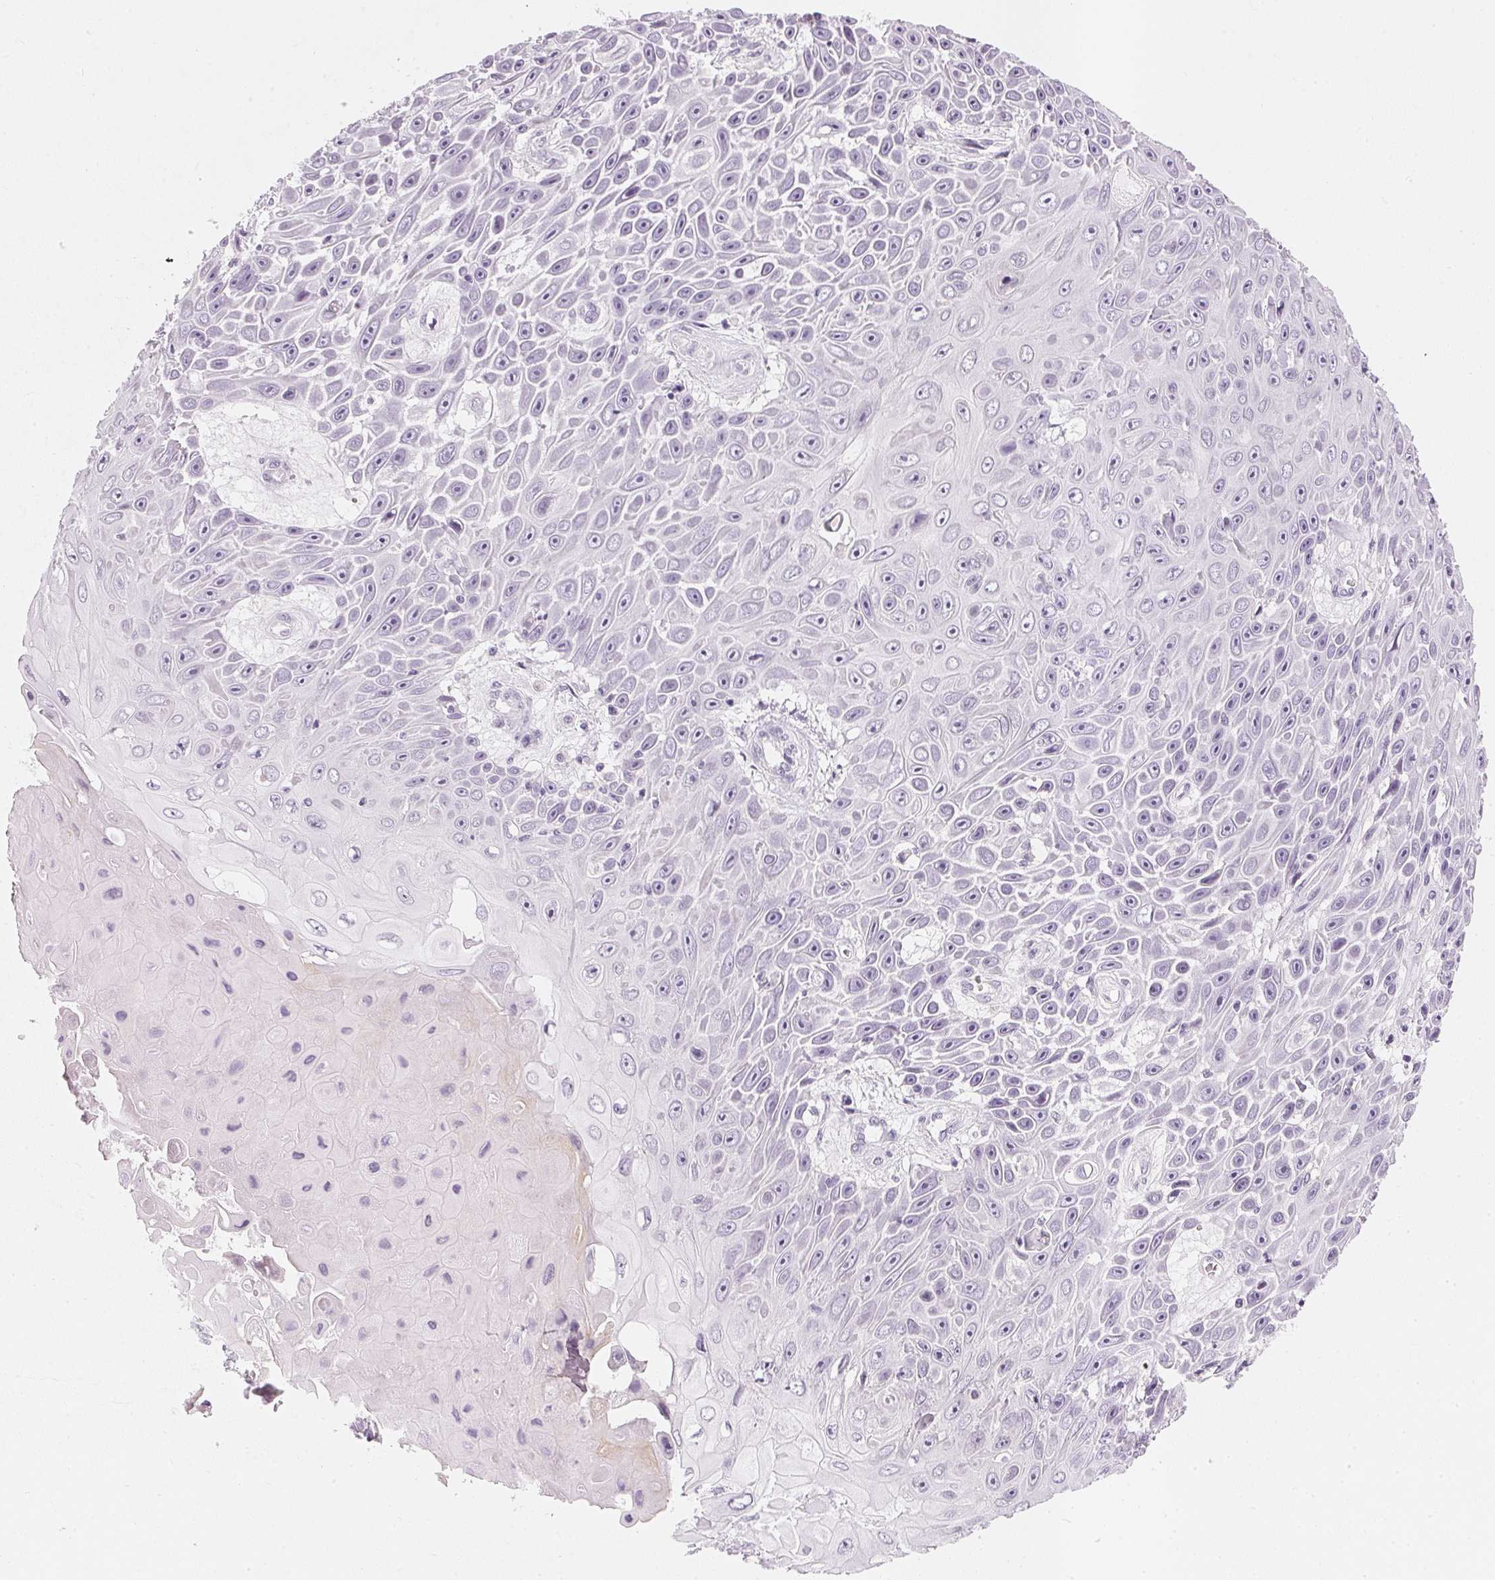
{"staining": {"intensity": "negative", "quantity": "none", "location": "none"}, "tissue": "skin cancer", "cell_type": "Tumor cells", "image_type": "cancer", "snomed": [{"axis": "morphology", "description": "Squamous cell carcinoma, NOS"}, {"axis": "topography", "description": "Skin"}], "caption": "There is no significant staining in tumor cells of skin cancer (squamous cell carcinoma).", "gene": "CHST4", "patient": {"sex": "male", "age": 82}}